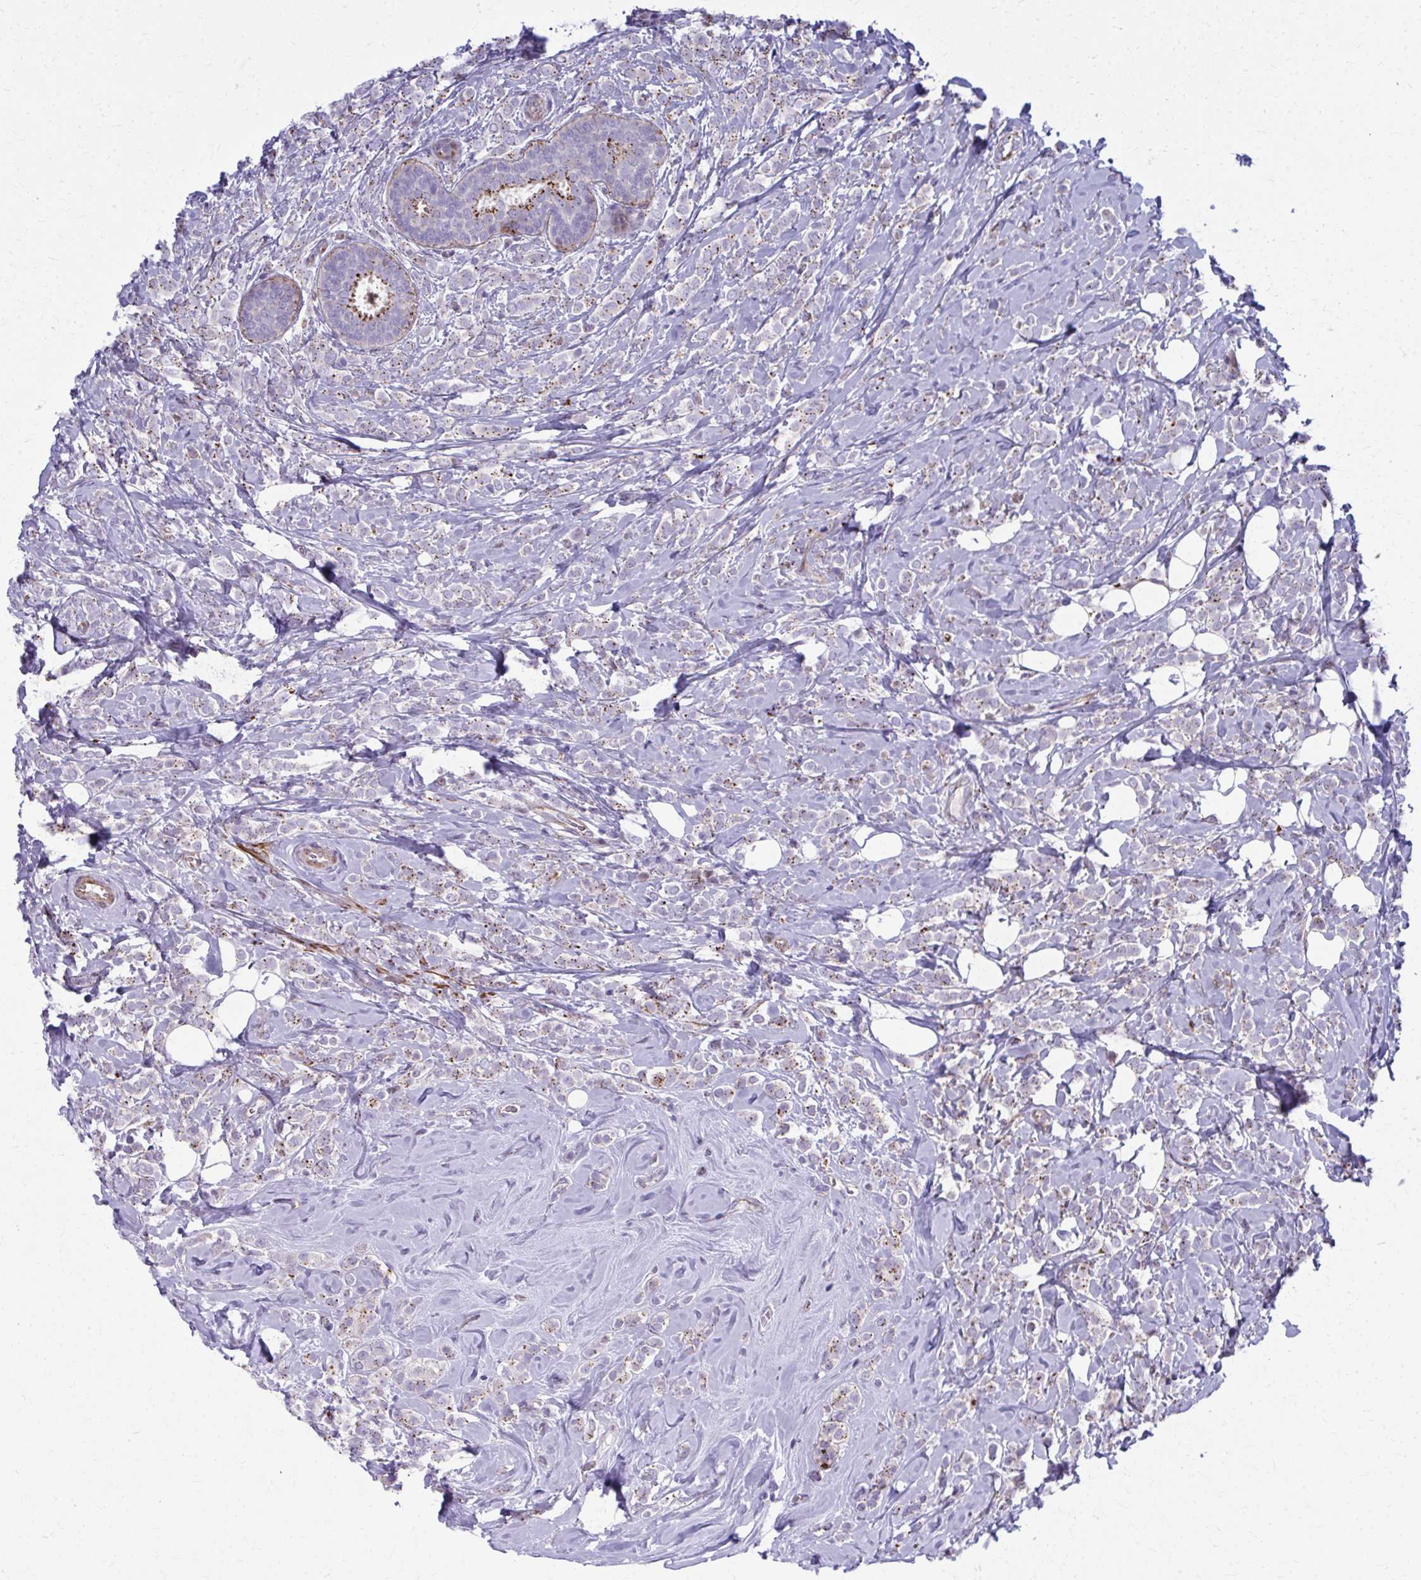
{"staining": {"intensity": "moderate", "quantity": "25%-75%", "location": "cytoplasmic/membranous"}, "tissue": "breast cancer", "cell_type": "Tumor cells", "image_type": "cancer", "snomed": [{"axis": "morphology", "description": "Lobular carcinoma"}, {"axis": "topography", "description": "Breast"}], "caption": "High-magnification brightfield microscopy of breast cancer stained with DAB (brown) and counterstained with hematoxylin (blue). tumor cells exhibit moderate cytoplasmic/membranous expression is seen in approximately25%-75% of cells.", "gene": "LRRC4B", "patient": {"sex": "female", "age": 49}}